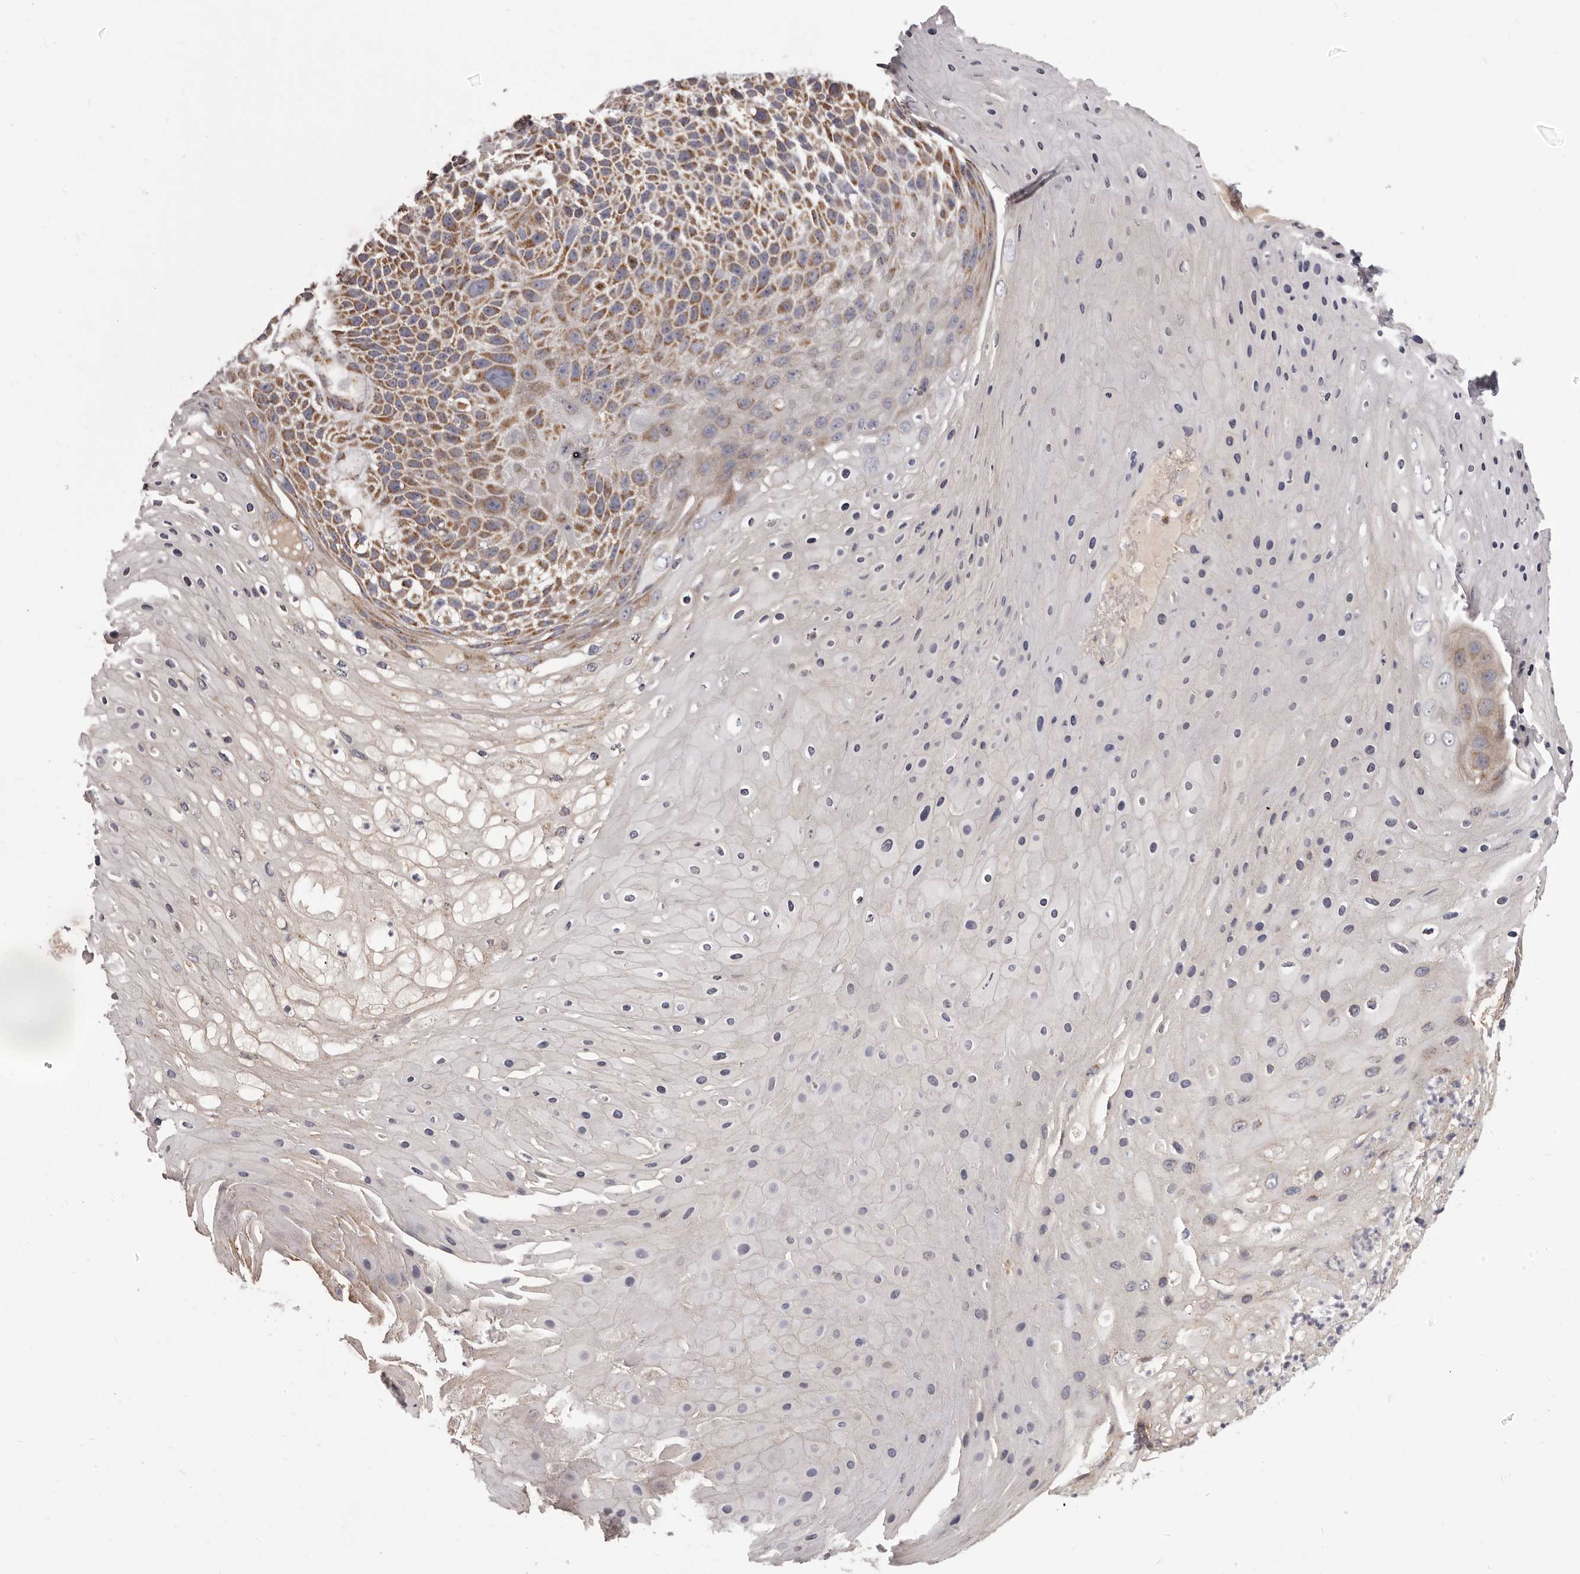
{"staining": {"intensity": "moderate", "quantity": ">75%", "location": "cytoplasmic/membranous"}, "tissue": "skin cancer", "cell_type": "Tumor cells", "image_type": "cancer", "snomed": [{"axis": "morphology", "description": "Squamous cell carcinoma, NOS"}, {"axis": "topography", "description": "Skin"}], "caption": "The photomicrograph exhibits immunohistochemical staining of skin cancer. There is moderate cytoplasmic/membranous positivity is present in about >75% of tumor cells.", "gene": "CHRM2", "patient": {"sex": "female", "age": 88}}